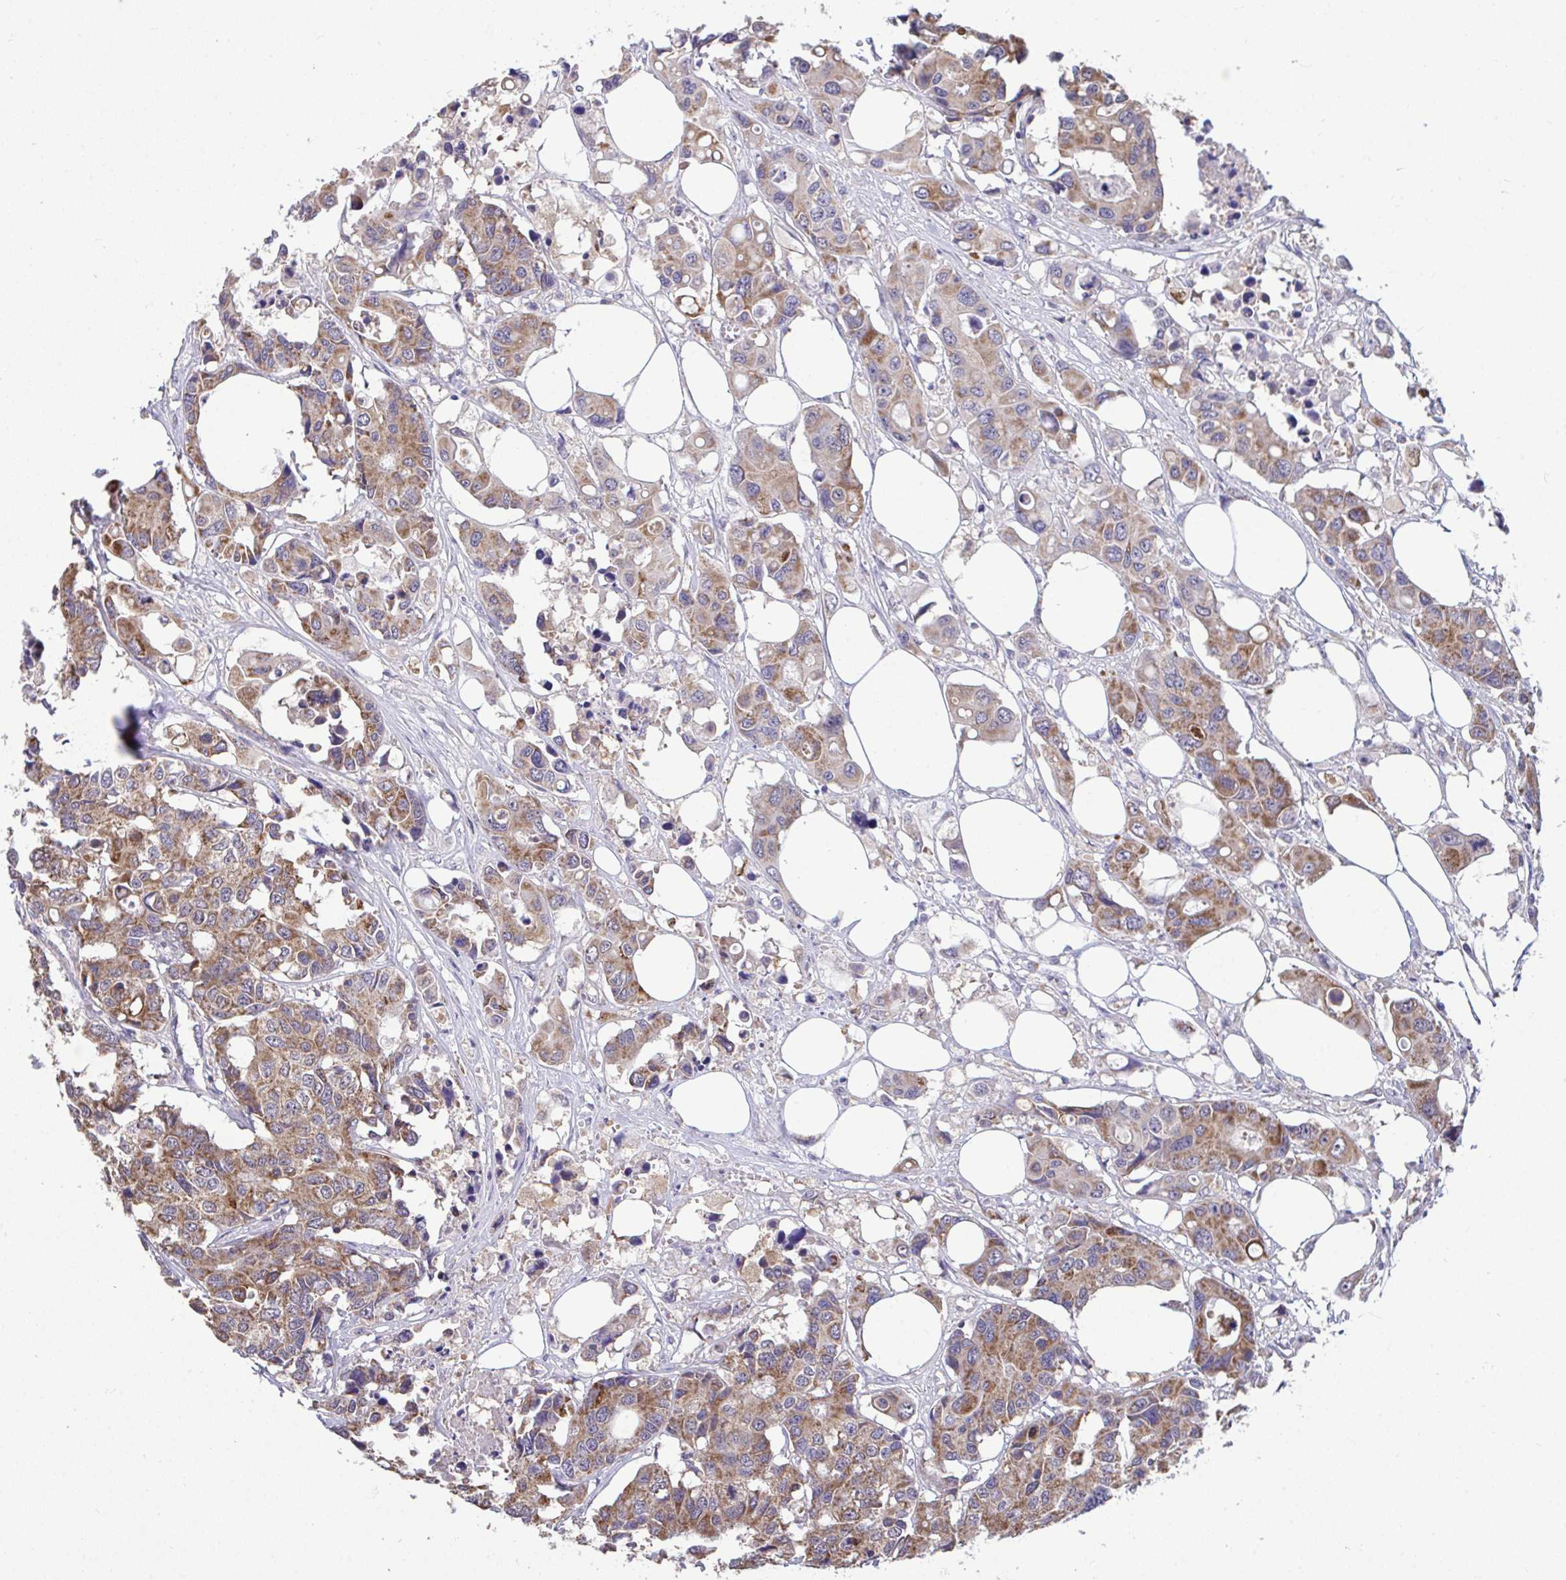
{"staining": {"intensity": "moderate", "quantity": ">75%", "location": "cytoplasmic/membranous"}, "tissue": "colorectal cancer", "cell_type": "Tumor cells", "image_type": "cancer", "snomed": [{"axis": "morphology", "description": "Adenocarcinoma, NOS"}, {"axis": "topography", "description": "Colon"}], "caption": "Colorectal cancer (adenocarcinoma) was stained to show a protein in brown. There is medium levels of moderate cytoplasmic/membranous expression in approximately >75% of tumor cells.", "gene": "SARS2", "patient": {"sex": "male", "age": 77}}